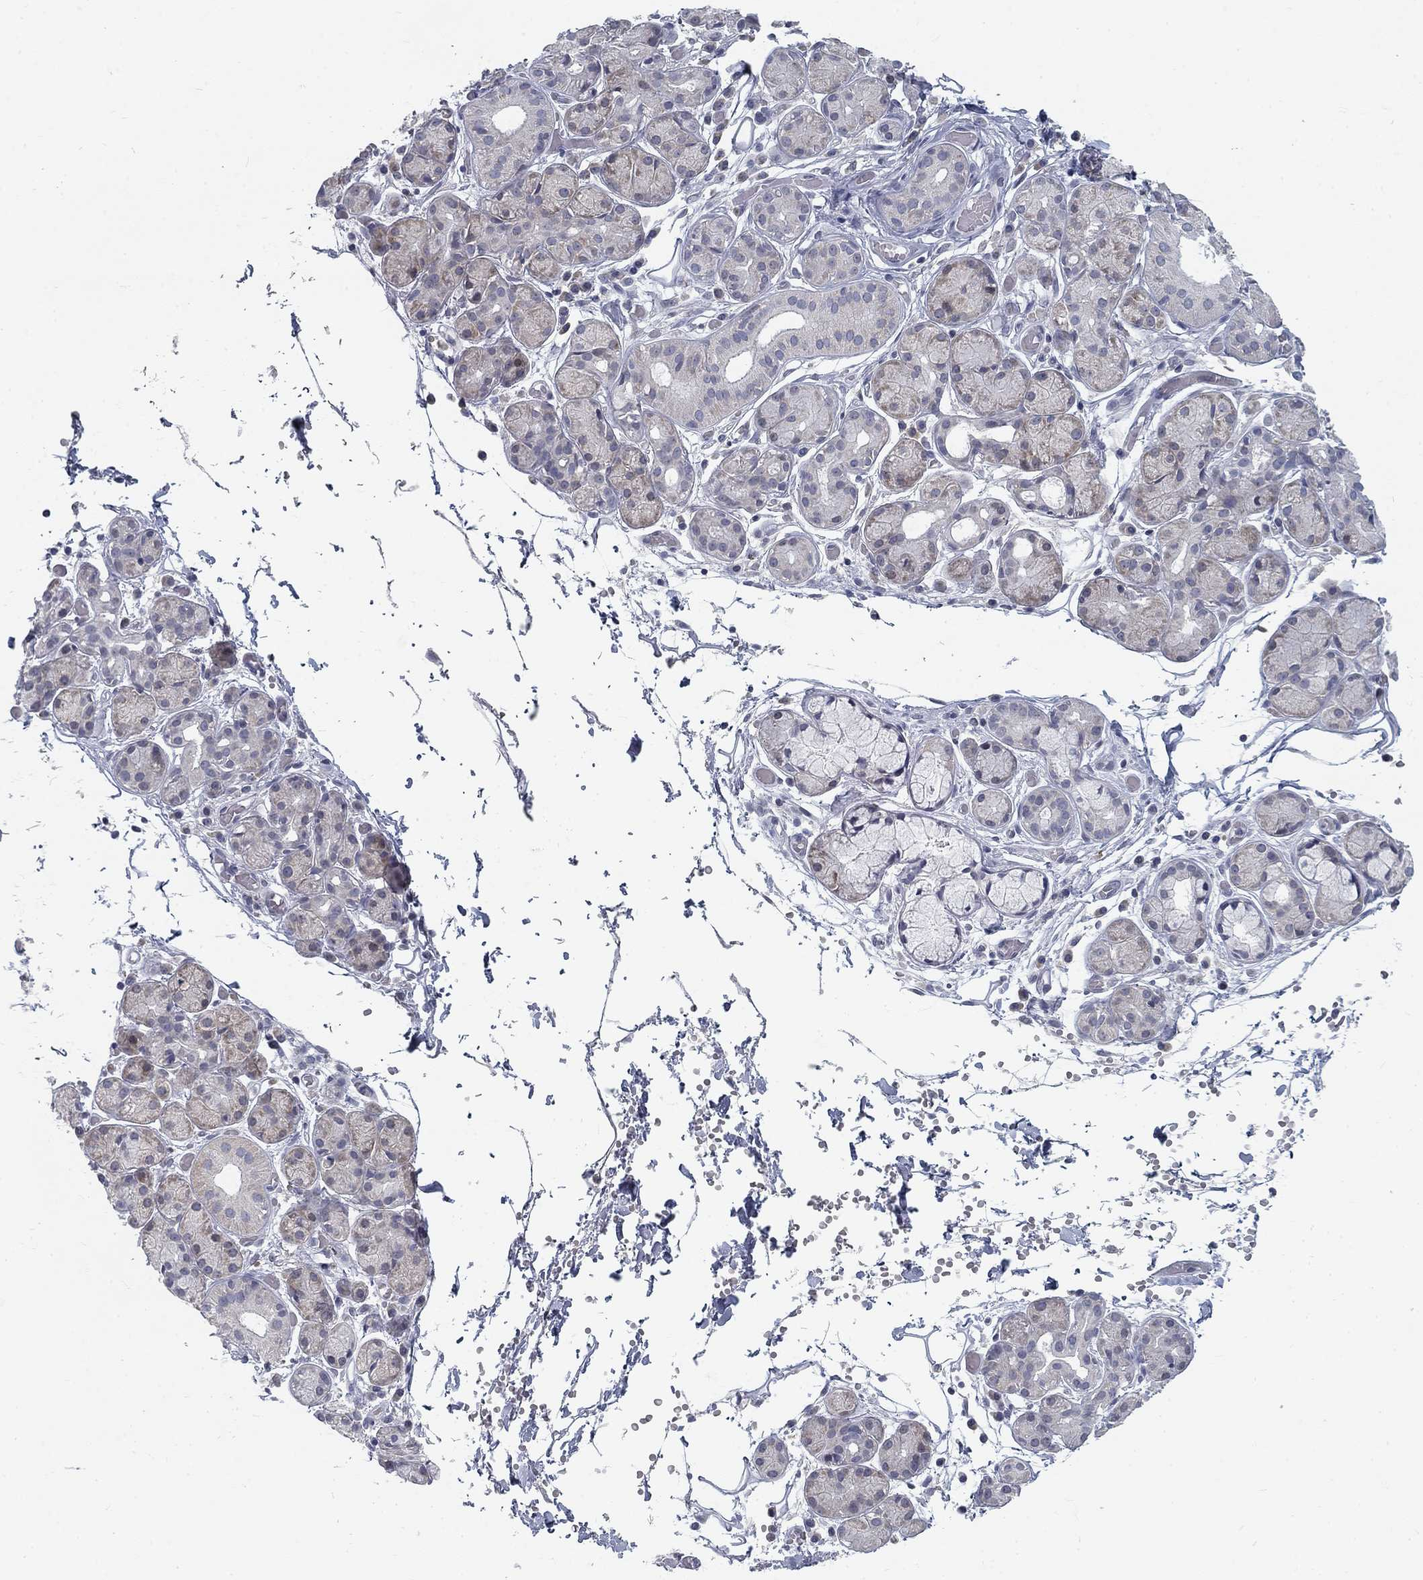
{"staining": {"intensity": "weak", "quantity": "<25%", "location": "cytoplasmic/membranous"}, "tissue": "salivary gland", "cell_type": "Glandular cells", "image_type": "normal", "snomed": [{"axis": "morphology", "description": "Normal tissue, NOS"}, {"axis": "topography", "description": "Salivary gland"}, {"axis": "topography", "description": "Peripheral nerve tissue"}], "caption": "There is no significant positivity in glandular cells of salivary gland.", "gene": "ATP1A3", "patient": {"sex": "male", "age": 71}}